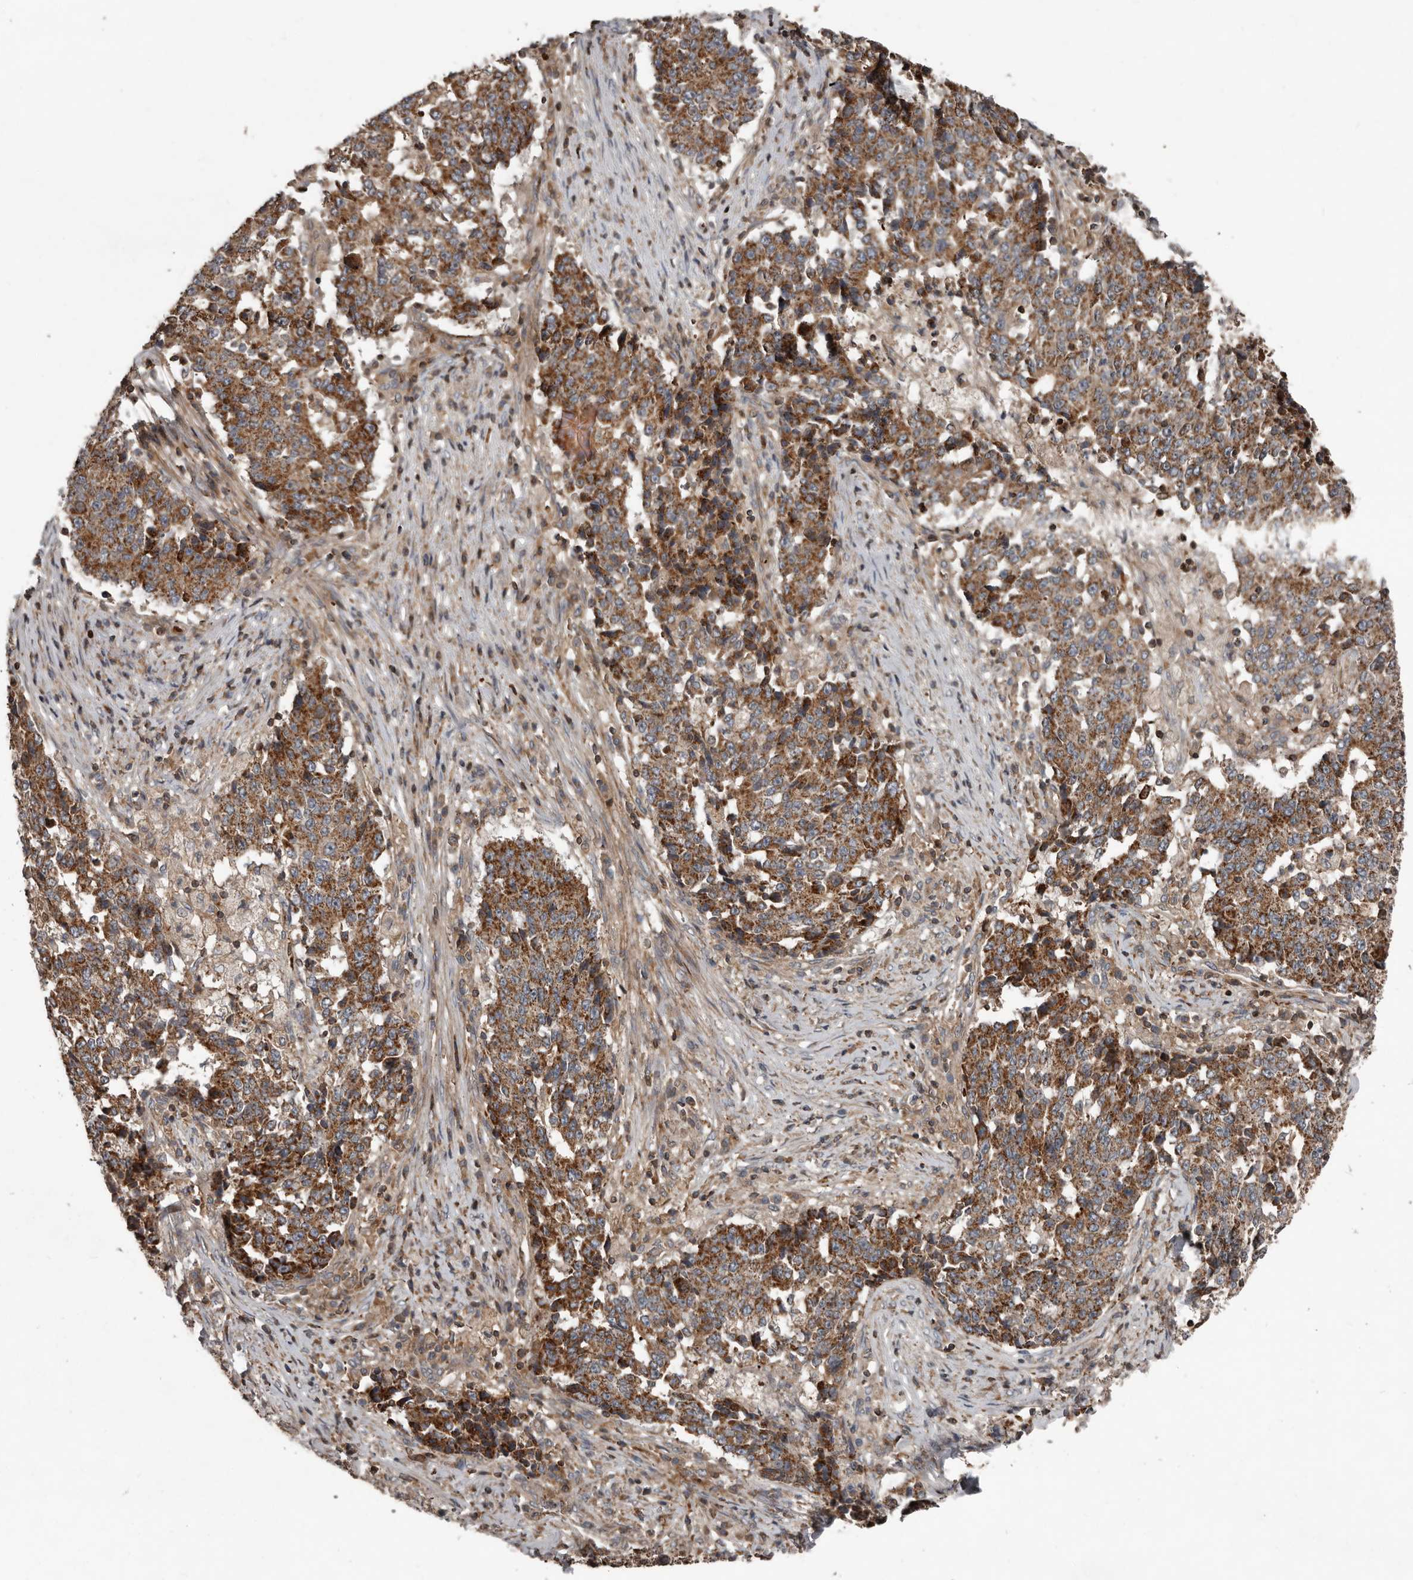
{"staining": {"intensity": "strong", "quantity": ">75%", "location": "cytoplasmic/membranous"}, "tissue": "stomach cancer", "cell_type": "Tumor cells", "image_type": "cancer", "snomed": [{"axis": "morphology", "description": "Adenocarcinoma, NOS"}, {"axis": "topography", "description": "Stomach"}], "caption": "Stomach cancer tissue demonstrates strong cytoplasmic/membranous expression in approximately >75% of tumor cells", "gene": "FBXO31", "patient": {"sex": "male", "age": 59}}